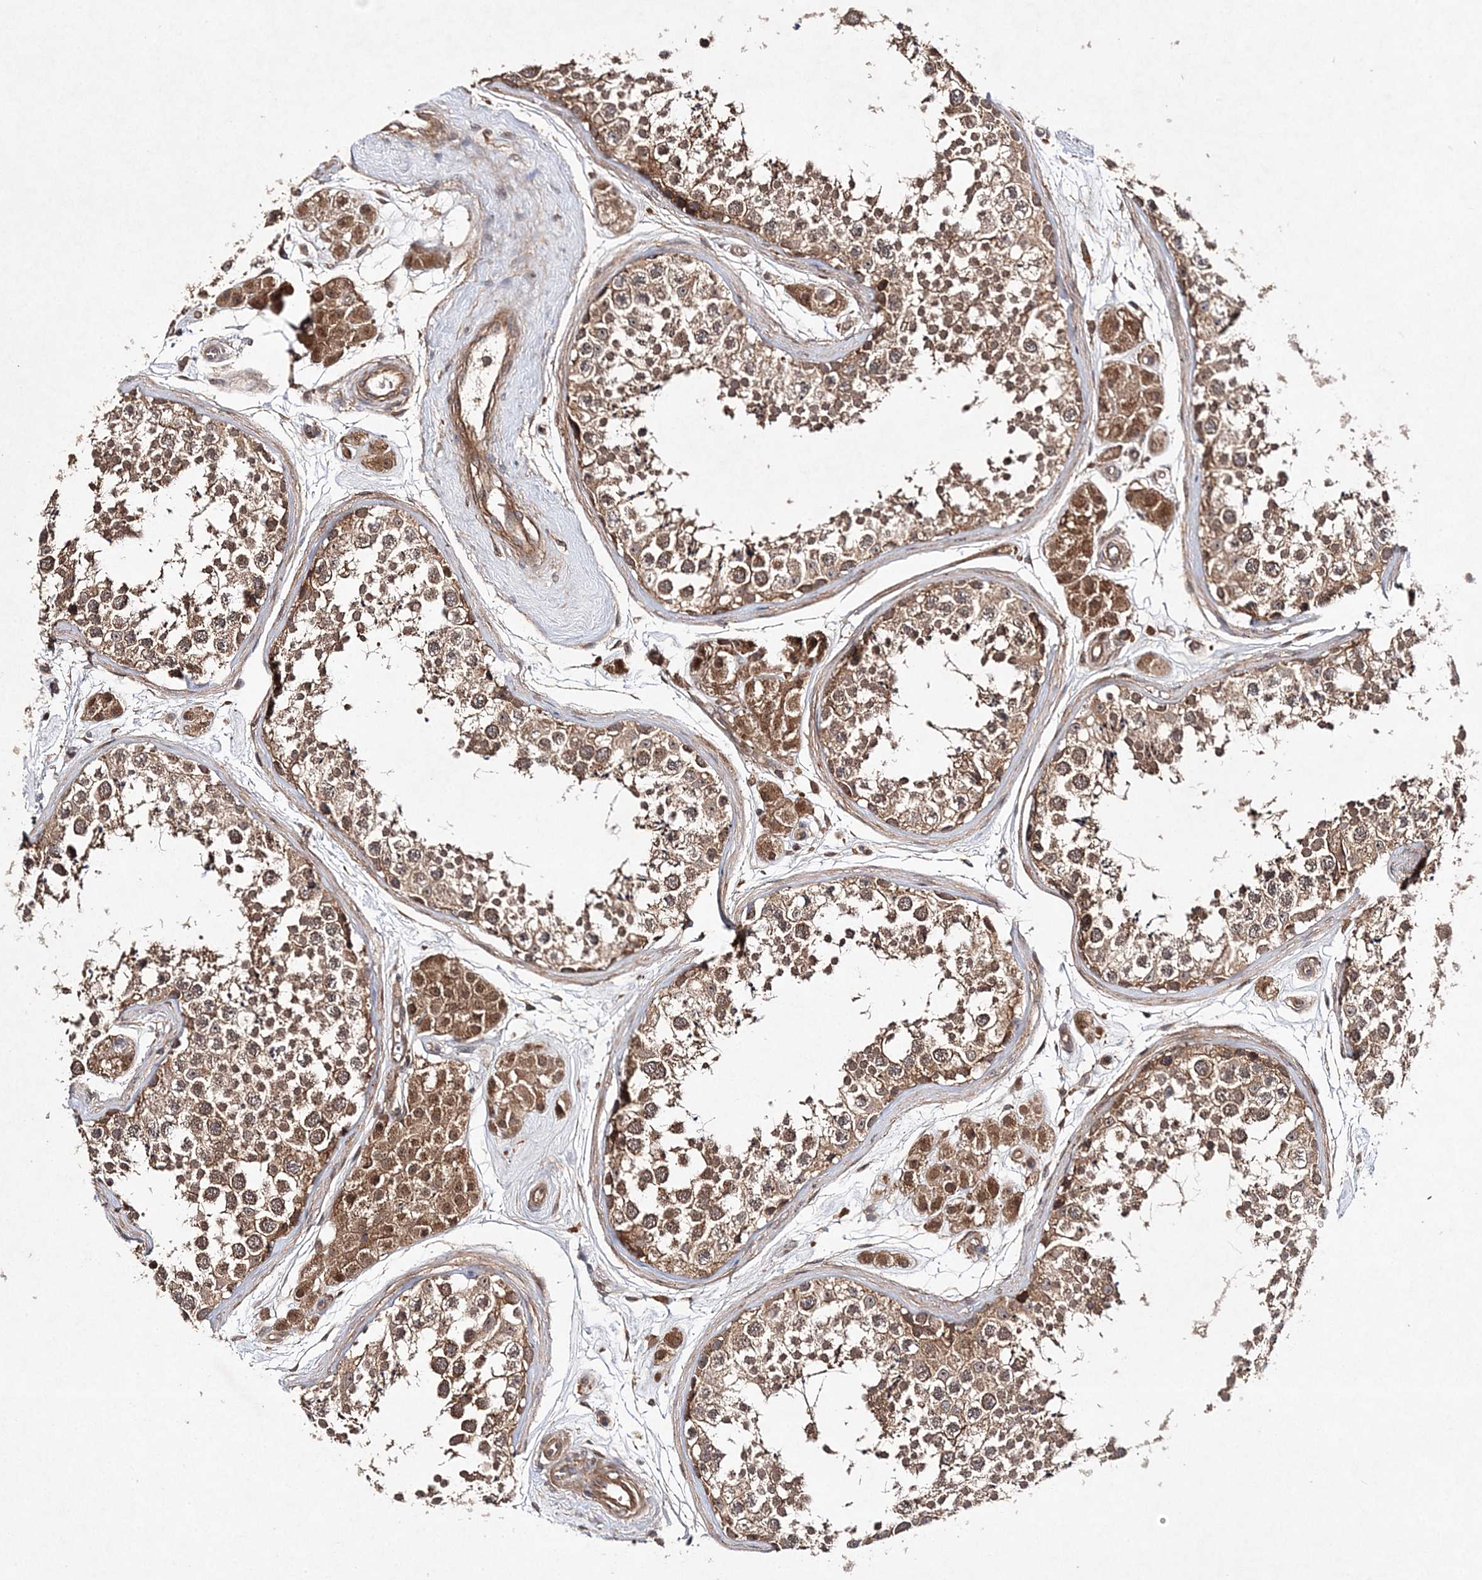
{"staining": {"intensity": "moderate", "quantity": ">75%", "location": "cytoplasmic/membranous"}, "tissue": "testis", "cell_type": "Cells in seminiferous ducts", "image_type": "normal", "snomed": [{"axis": "morphology", "description": "Normal tissue, NOS"}, {"axis": "topography", "description": "Testis"}], "caption": "High-magnification brightfield microscopy of normal testis stained with DAB (3,3'-diaminobenzidine) (brown) and counterstained with hematoxylin (blue). cells in seminiferous ducts exhibit moderate cytoplasmic/membranous expression is appreciated in about>75% of cells.", "gene": "TMEM9B", "patient": {"sex": "male", "age": 56}}